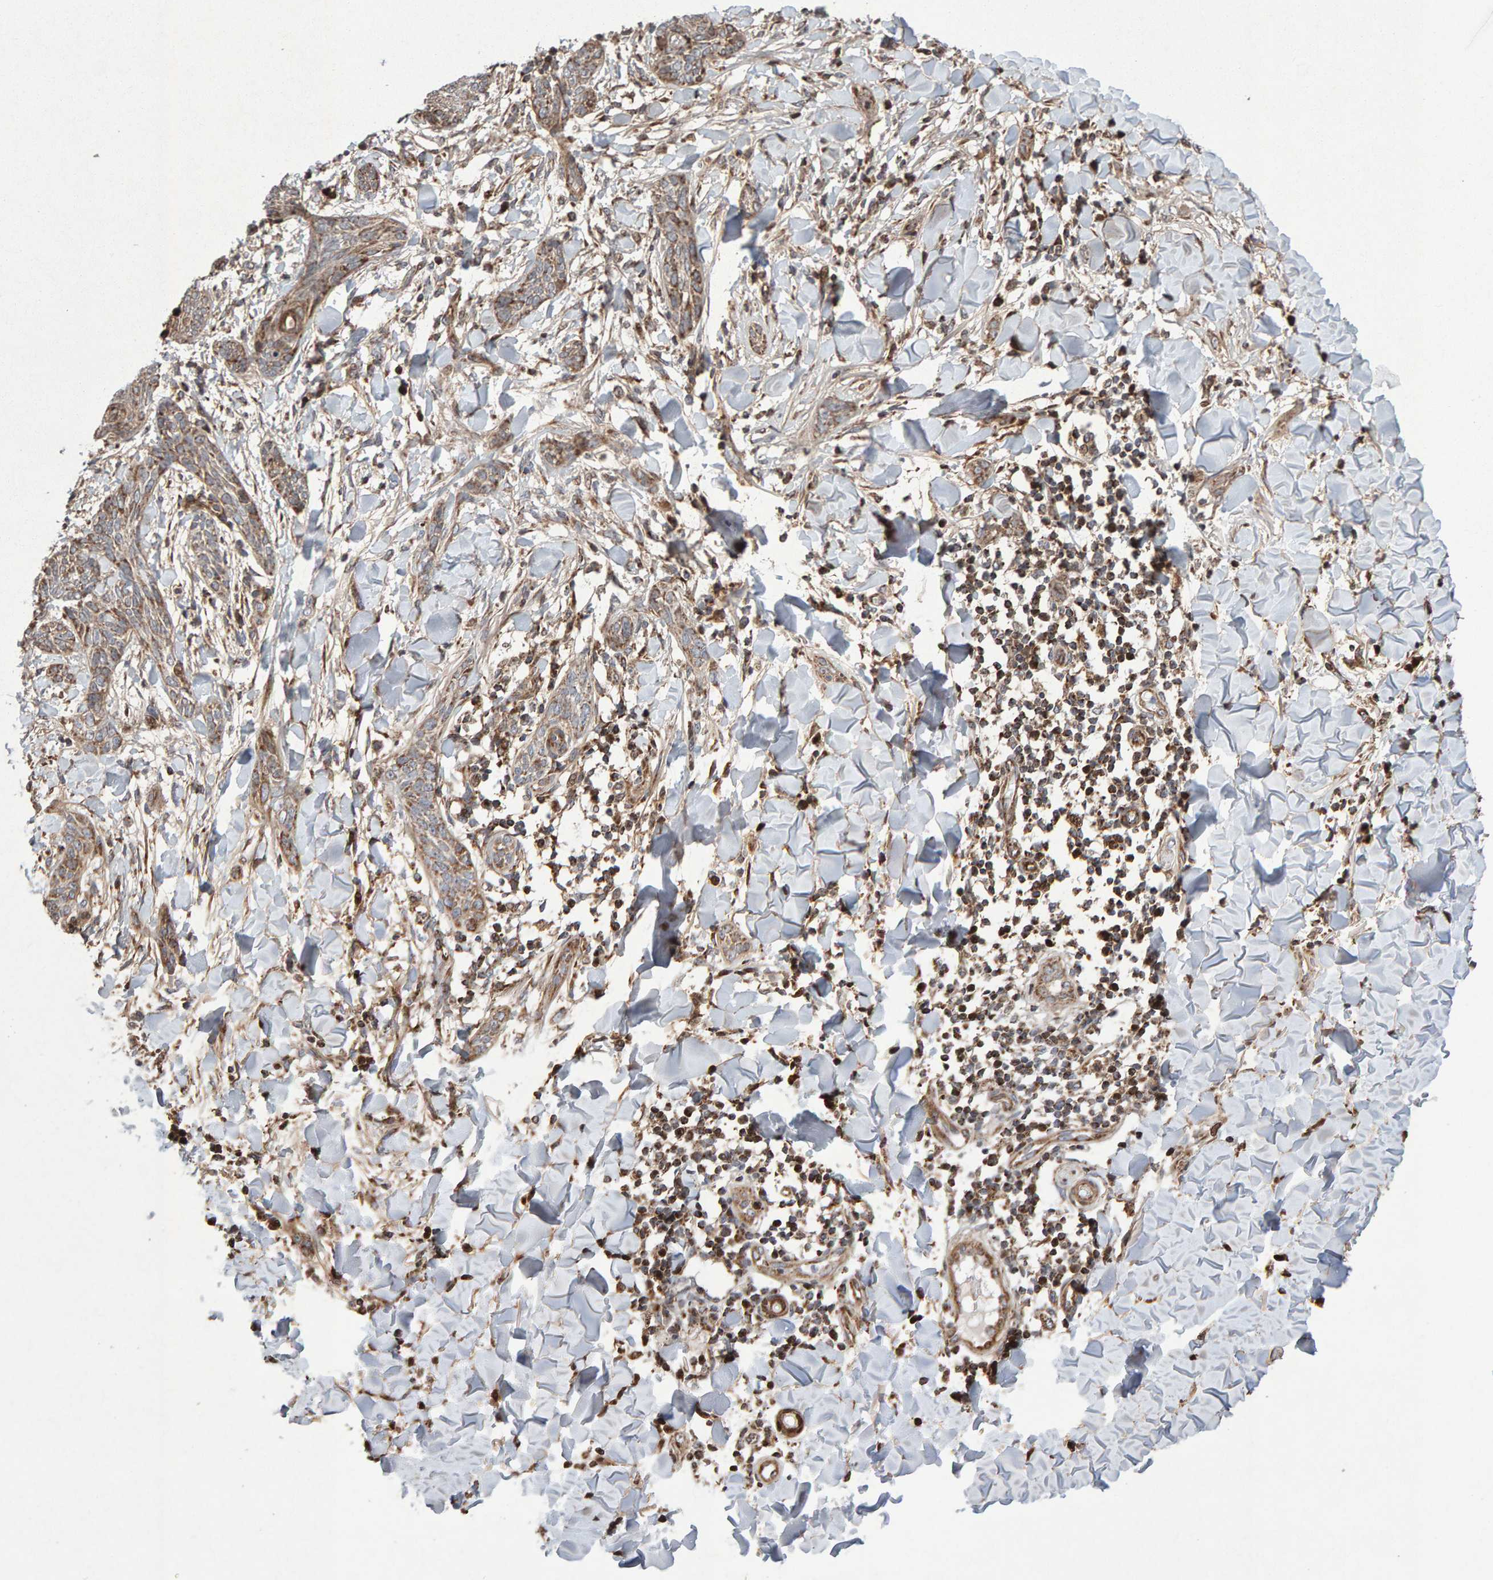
{"staining": {"intensity": "weak", "quantity": ">75%", "location": "cytoplasmic/membranous"}, "tissue": "skin cancer", "cell_type": "Tumor cells", "image_type": "cancer", "snomed": [{"axis": "morphology", "description": "Basal cell carcinoma"}, {"axis": "topography", "description": "Skin"}], "caption": "Skin cancer stained for a protein (brown) exhibits weak cytoplasmic/membranous positive expression in about >75% of tumor cells.", "gene": "PECR", "patient": {"sex": "female", "age": 59}}